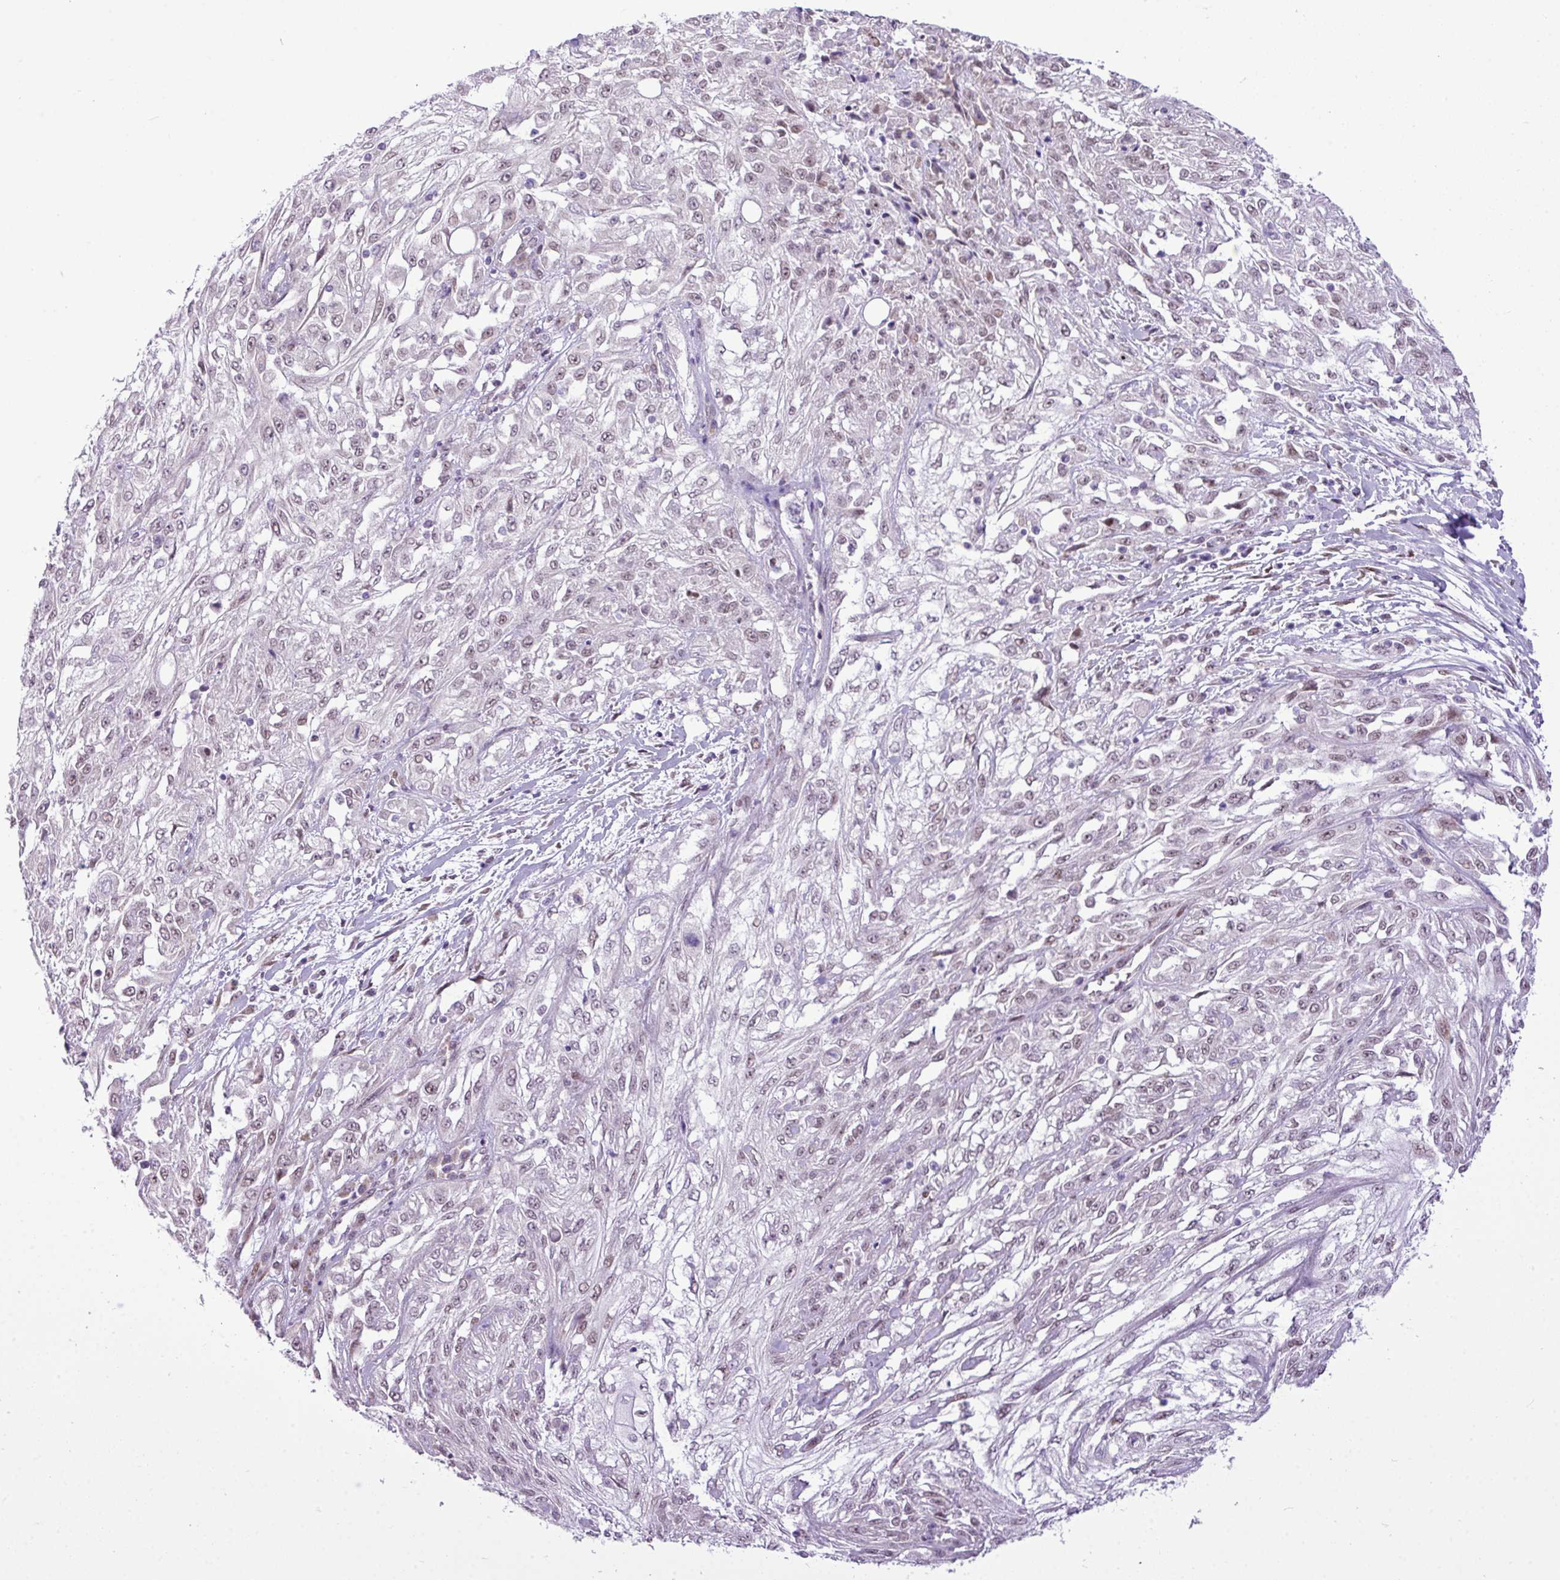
{"staining": {"intensity": "negative", "quantity": "none", "location": "none"}, "tissue": "skin cancer", "cell_type": "Tumor cells", "image_type": "cancer", "snomed": [{"axis": "morphology", "description": "Squamous cell carcinoma, NOS"}, {"axis": "morphology", "description": "Squamous cell carcinoma, metastatic, NOS"}, {"axis": "topography", "description": "Skin"}, {"axis": "topography", "description": "Lymph node"}], "caption": "IHC photomicrograph of human skin cancer (metastatic squamous cell carcinoma) stained for a protein (brown), which demonstrates no expression in tumor cells. Brightfield microscopy of immunohistochemistry stained with DAB (brown) and hematoxylin (blue), captured at high magnification.", "gene": "ELOA2", "patient": {"sex": "male", "age": 75}}